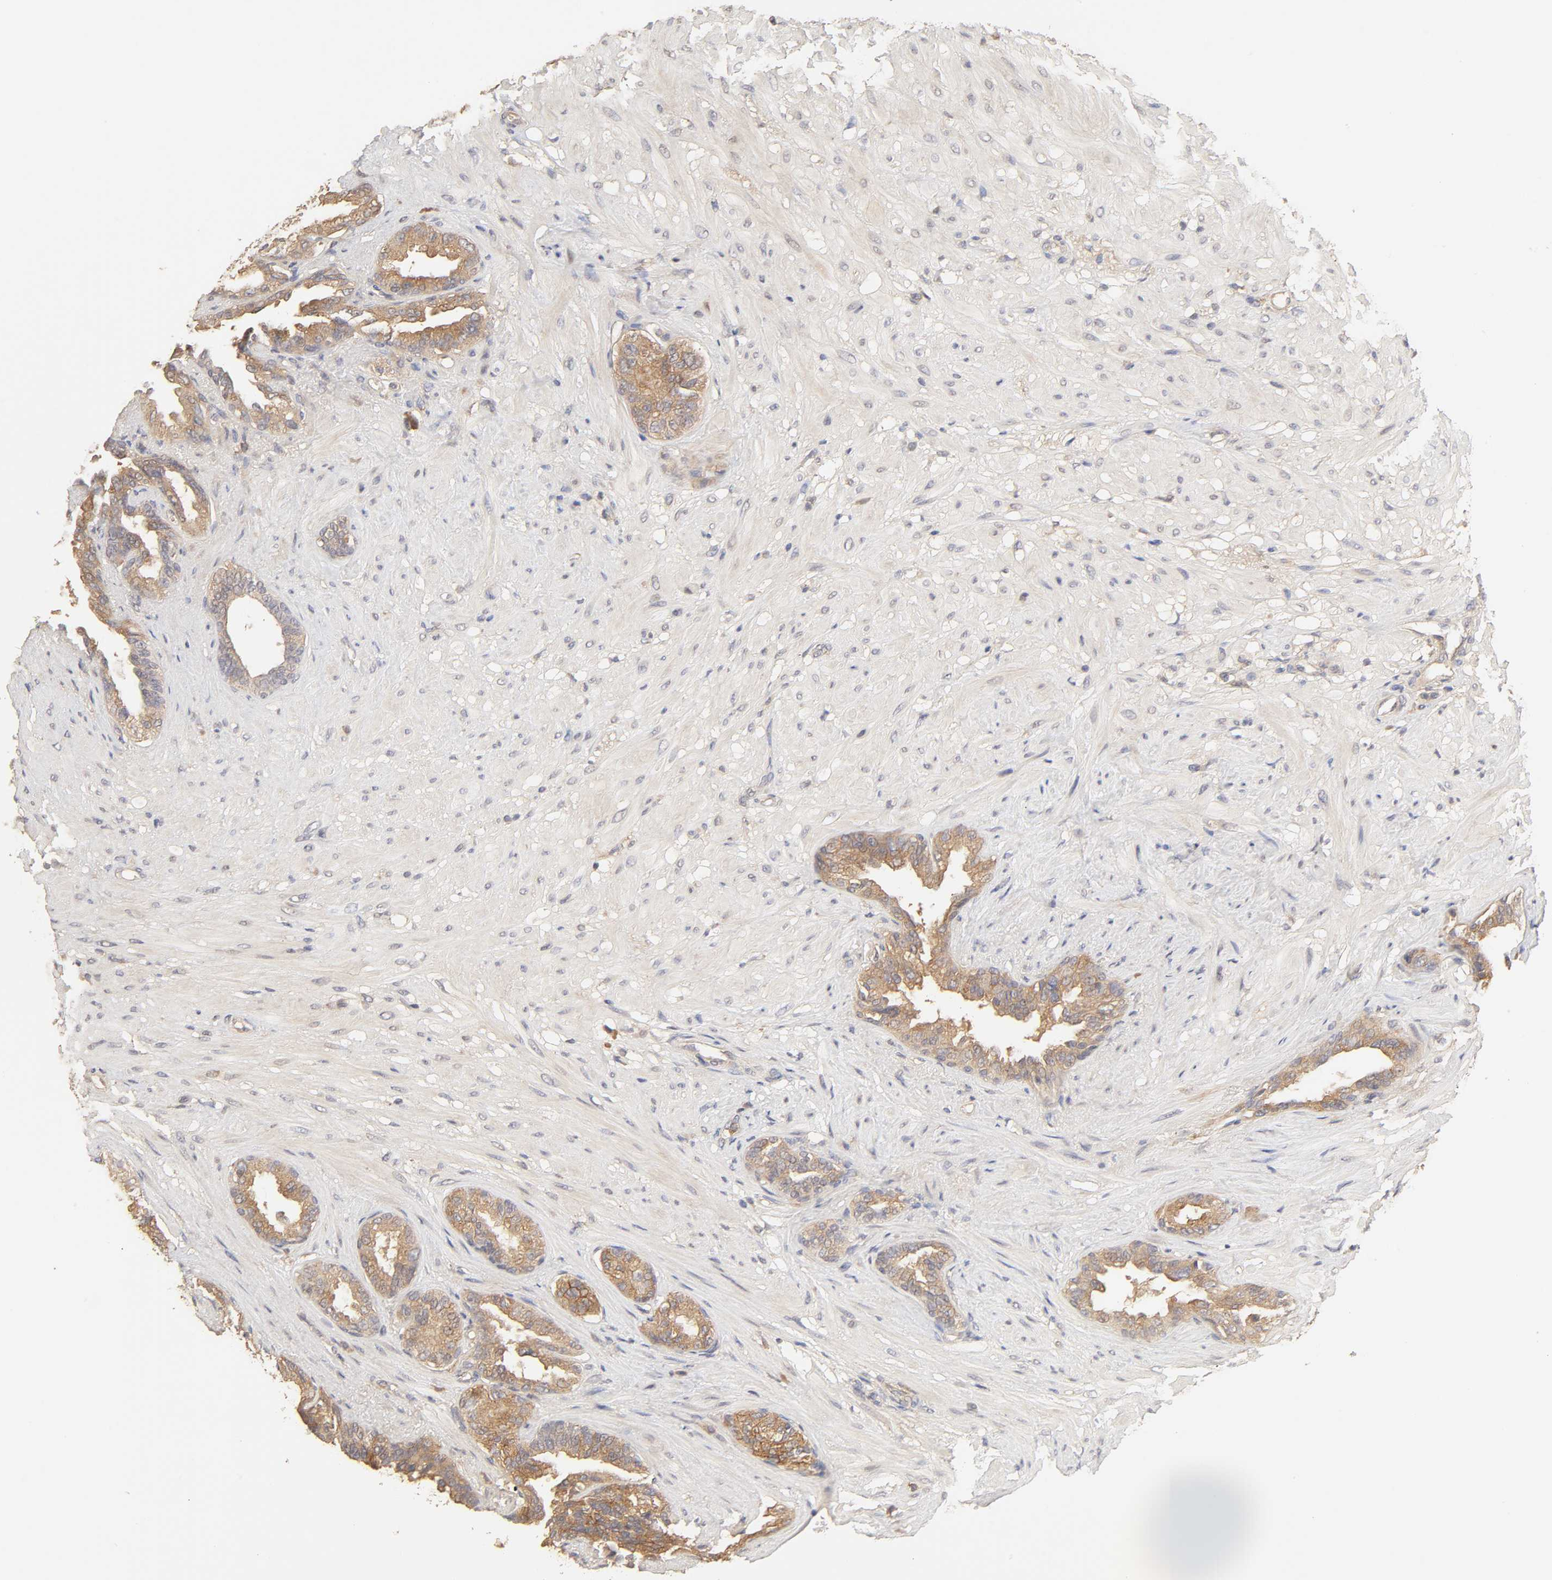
{"staining": {"intensity": "weak", "quantity": ">75%", "location": "cytoplasmic/membranous"}, "tissue": "seminal vesicle", "cell_type": "Glandular cells", "image_type": "normal", "snomed": [{"axis": "morphology", "description": "Normal tissue, NOS"}, {"axis": "topography", "description": "Seminal veicle"}], "caption": "This histopathology image exhibits IHC staining of unremarkable seminal vesicle, with low weak cytoplasmic/membranous staining in about >75% of glandular cells.", "gene": "AP1G2", "patient": {"sex": "male", "age": 61}}